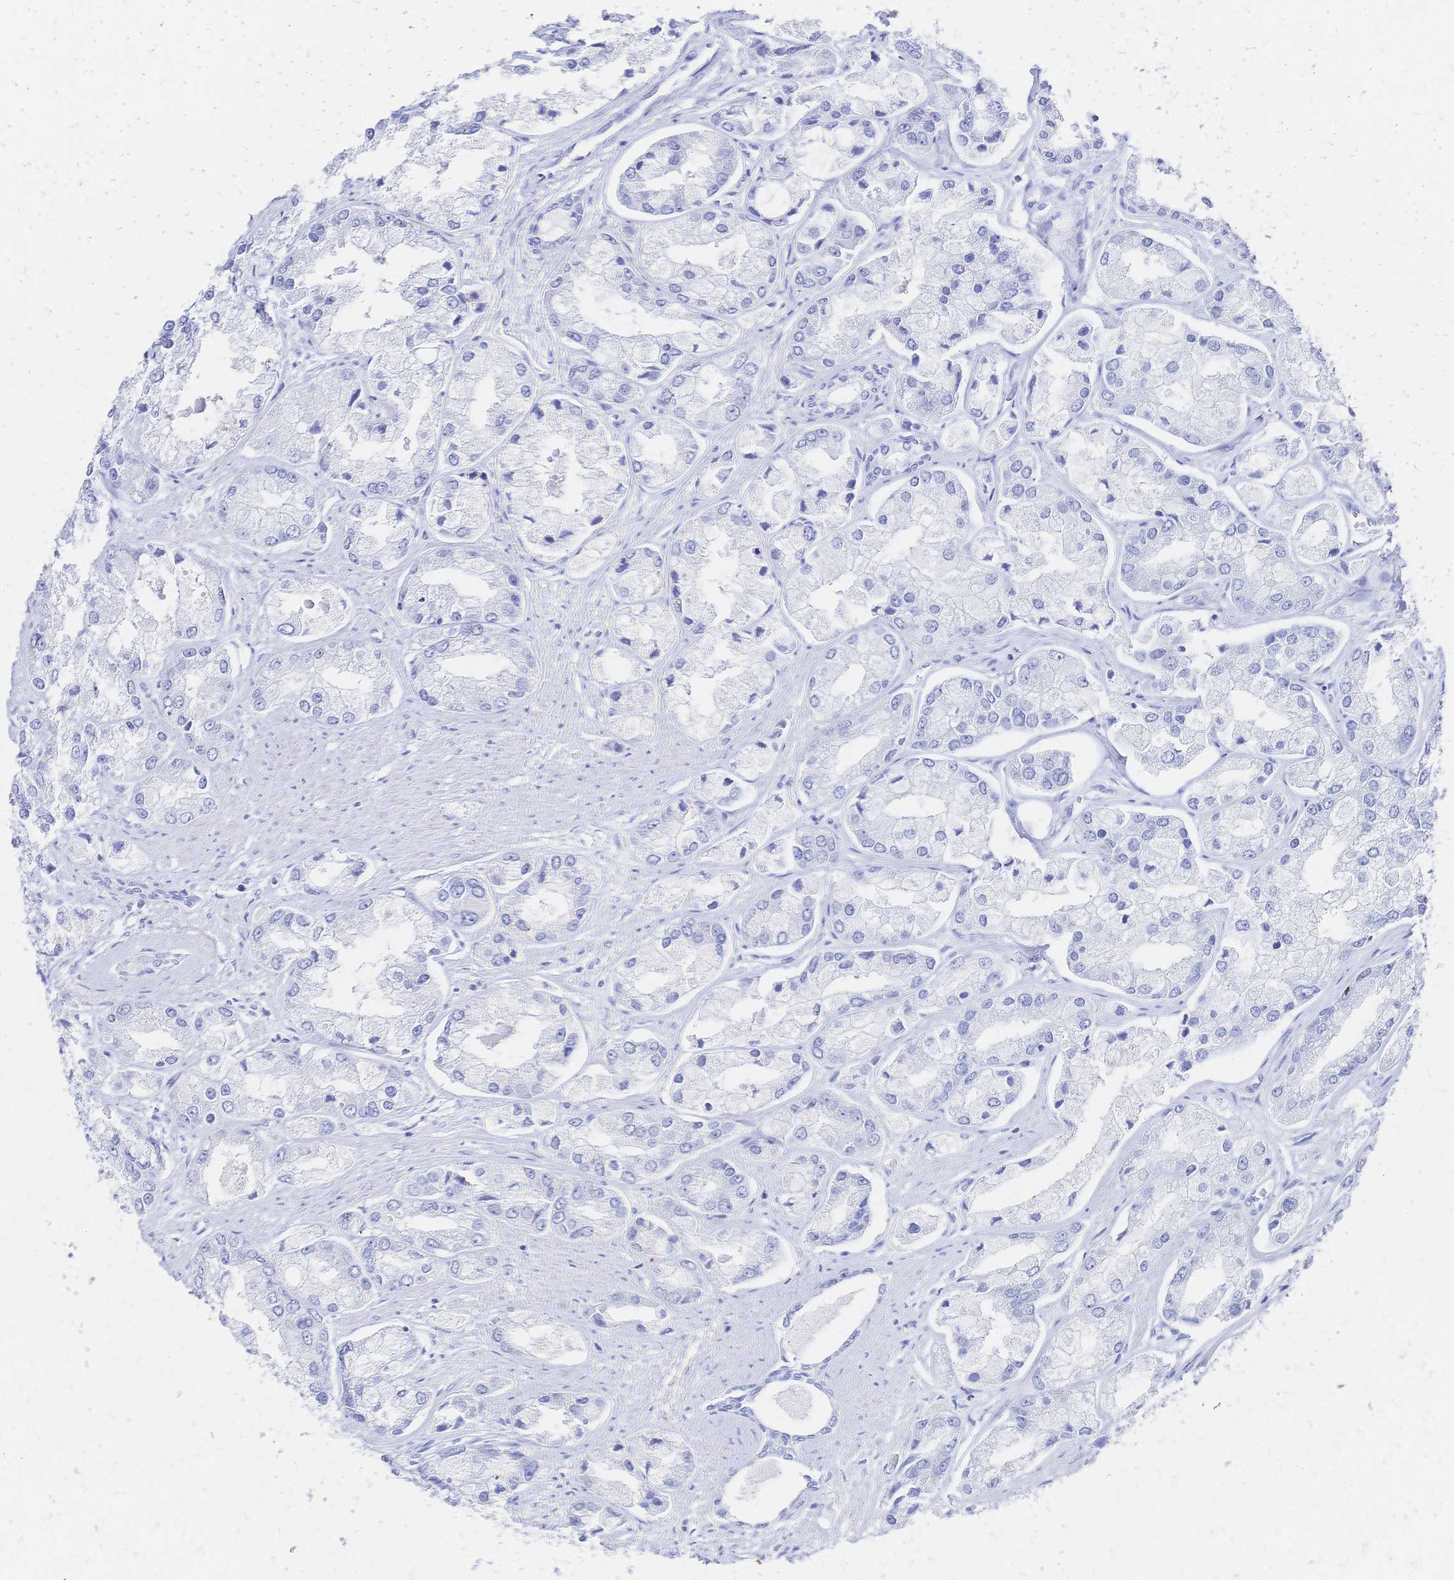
{"staining": {"intensity": "negative", "quantity": "none", "location": "none"}, "tissue": "prostate cancer", "cell_type": "Tumor cells", "image_type": "cancer", "snomed": [{"axis": "morphology", "description": "Adenocarcinoma, Low grade"}, {"axis": "topography", "description": "Prostate"}], "caption": "DAB immunohistochemical staining of prostate cancer shows no significant positivity in tumor cells.", "gene": "SLC5A1", "patient": {"sex": "male", "age": 69}}